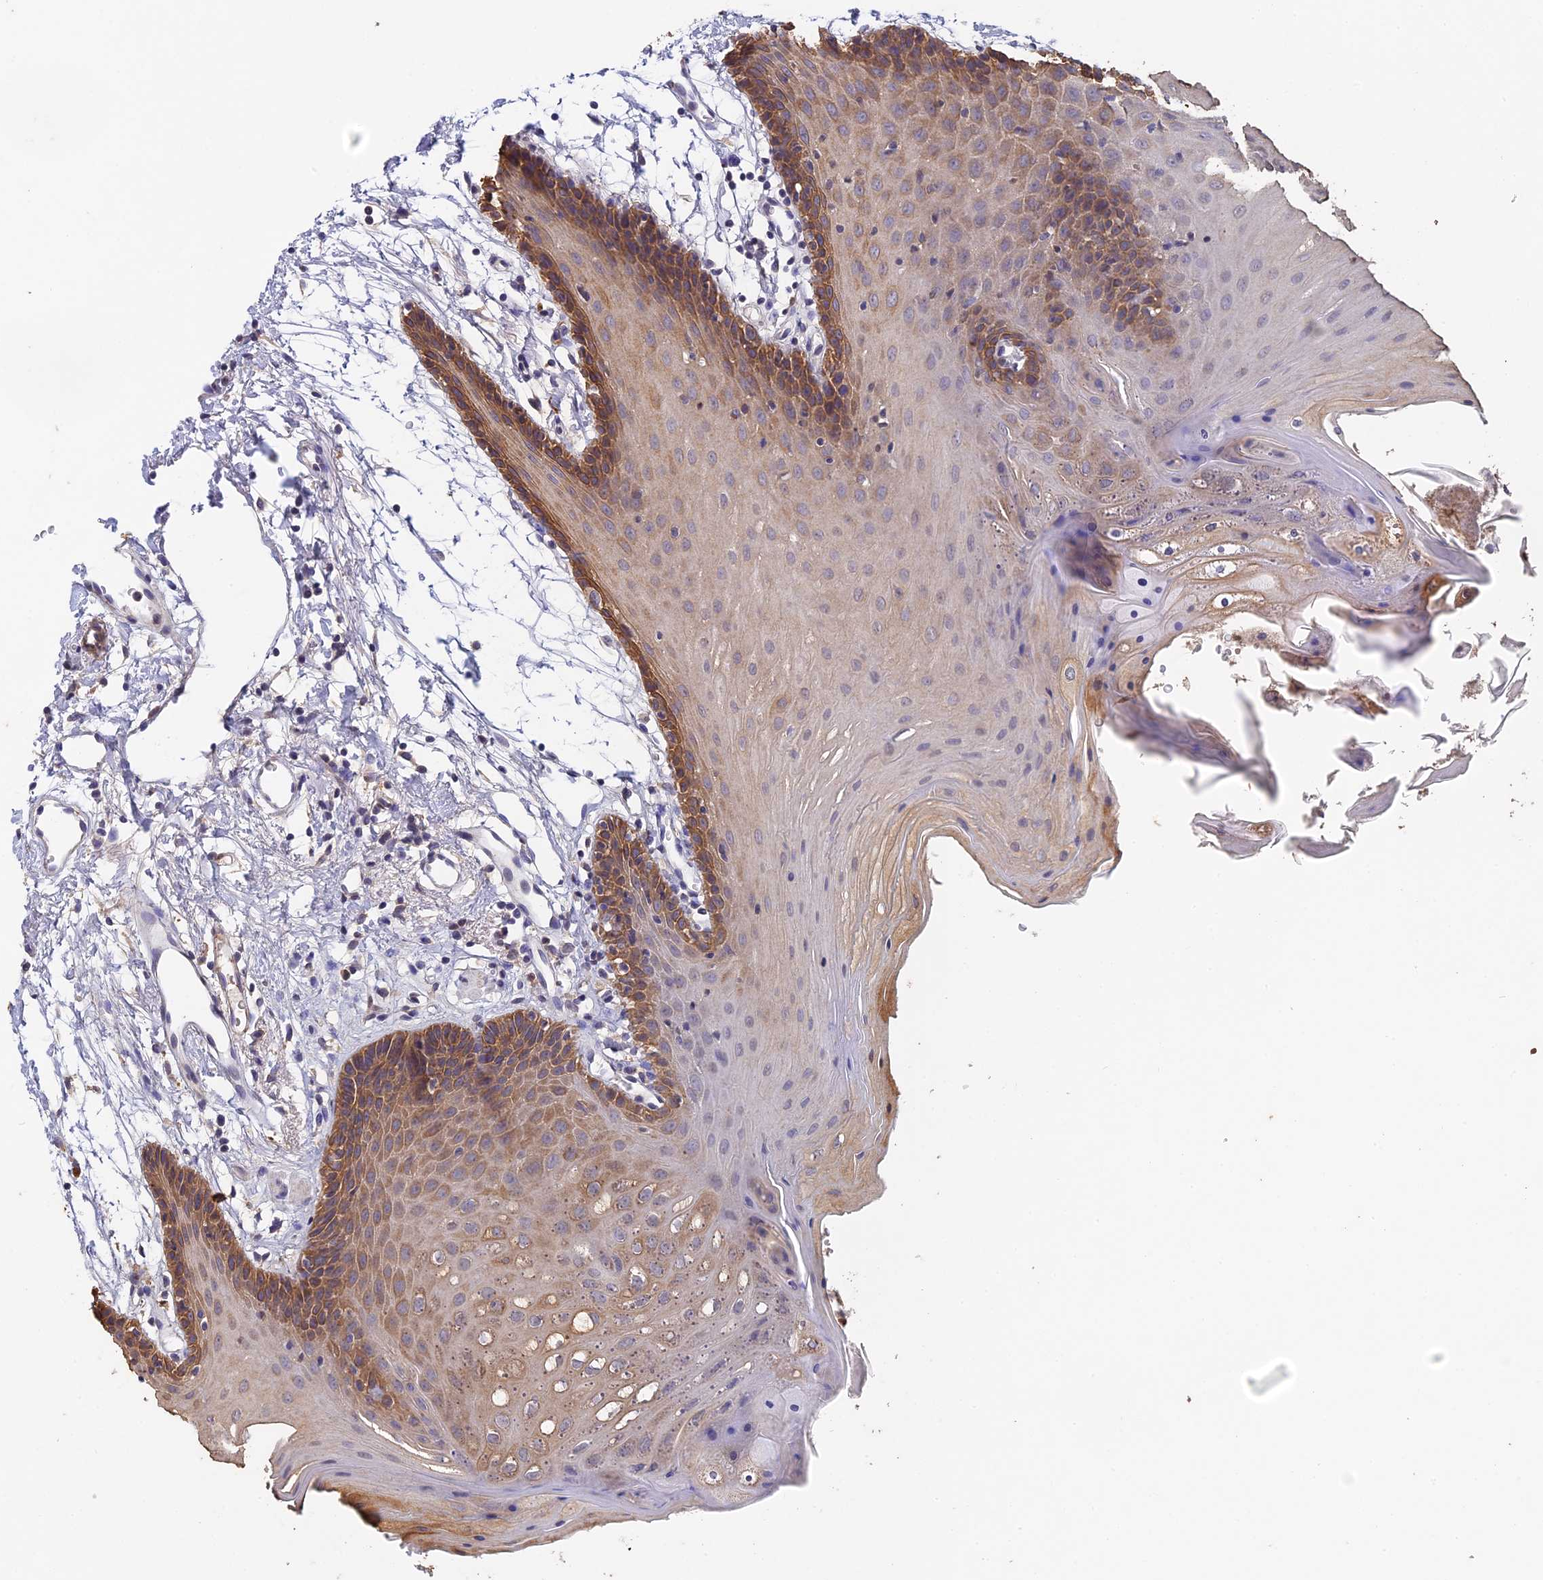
{"staining": {"intensity": "moderate", "quantity": "25%-75%", "location": "cytoplasmic/membranous"}, "tissue": "oral mucosa", "cell_type": "Squamous epithelial cells", "image_type": "normal", "snomed": [{"axis": "morphology", "description": "Normal tissue, NOS"}, {"axis": "topography", "description": "Skeletal muscle"}, {"axis": "topography", "description": "Oral tissue"}, {"axis": "topography", "description": "Salivary gland"}, {"axis": "topography", "description": "Peripheral nerve tissue"}], "caption": "Oral mucosa stained with DAB immunohistochemistry shows medium levels of moderate cytoplasmic/membranous positivity in approximately 25%-75% of squamous epithelial cells.", "gene": "SLC39A13", "patient": {"sex": "male", "age": 54}}